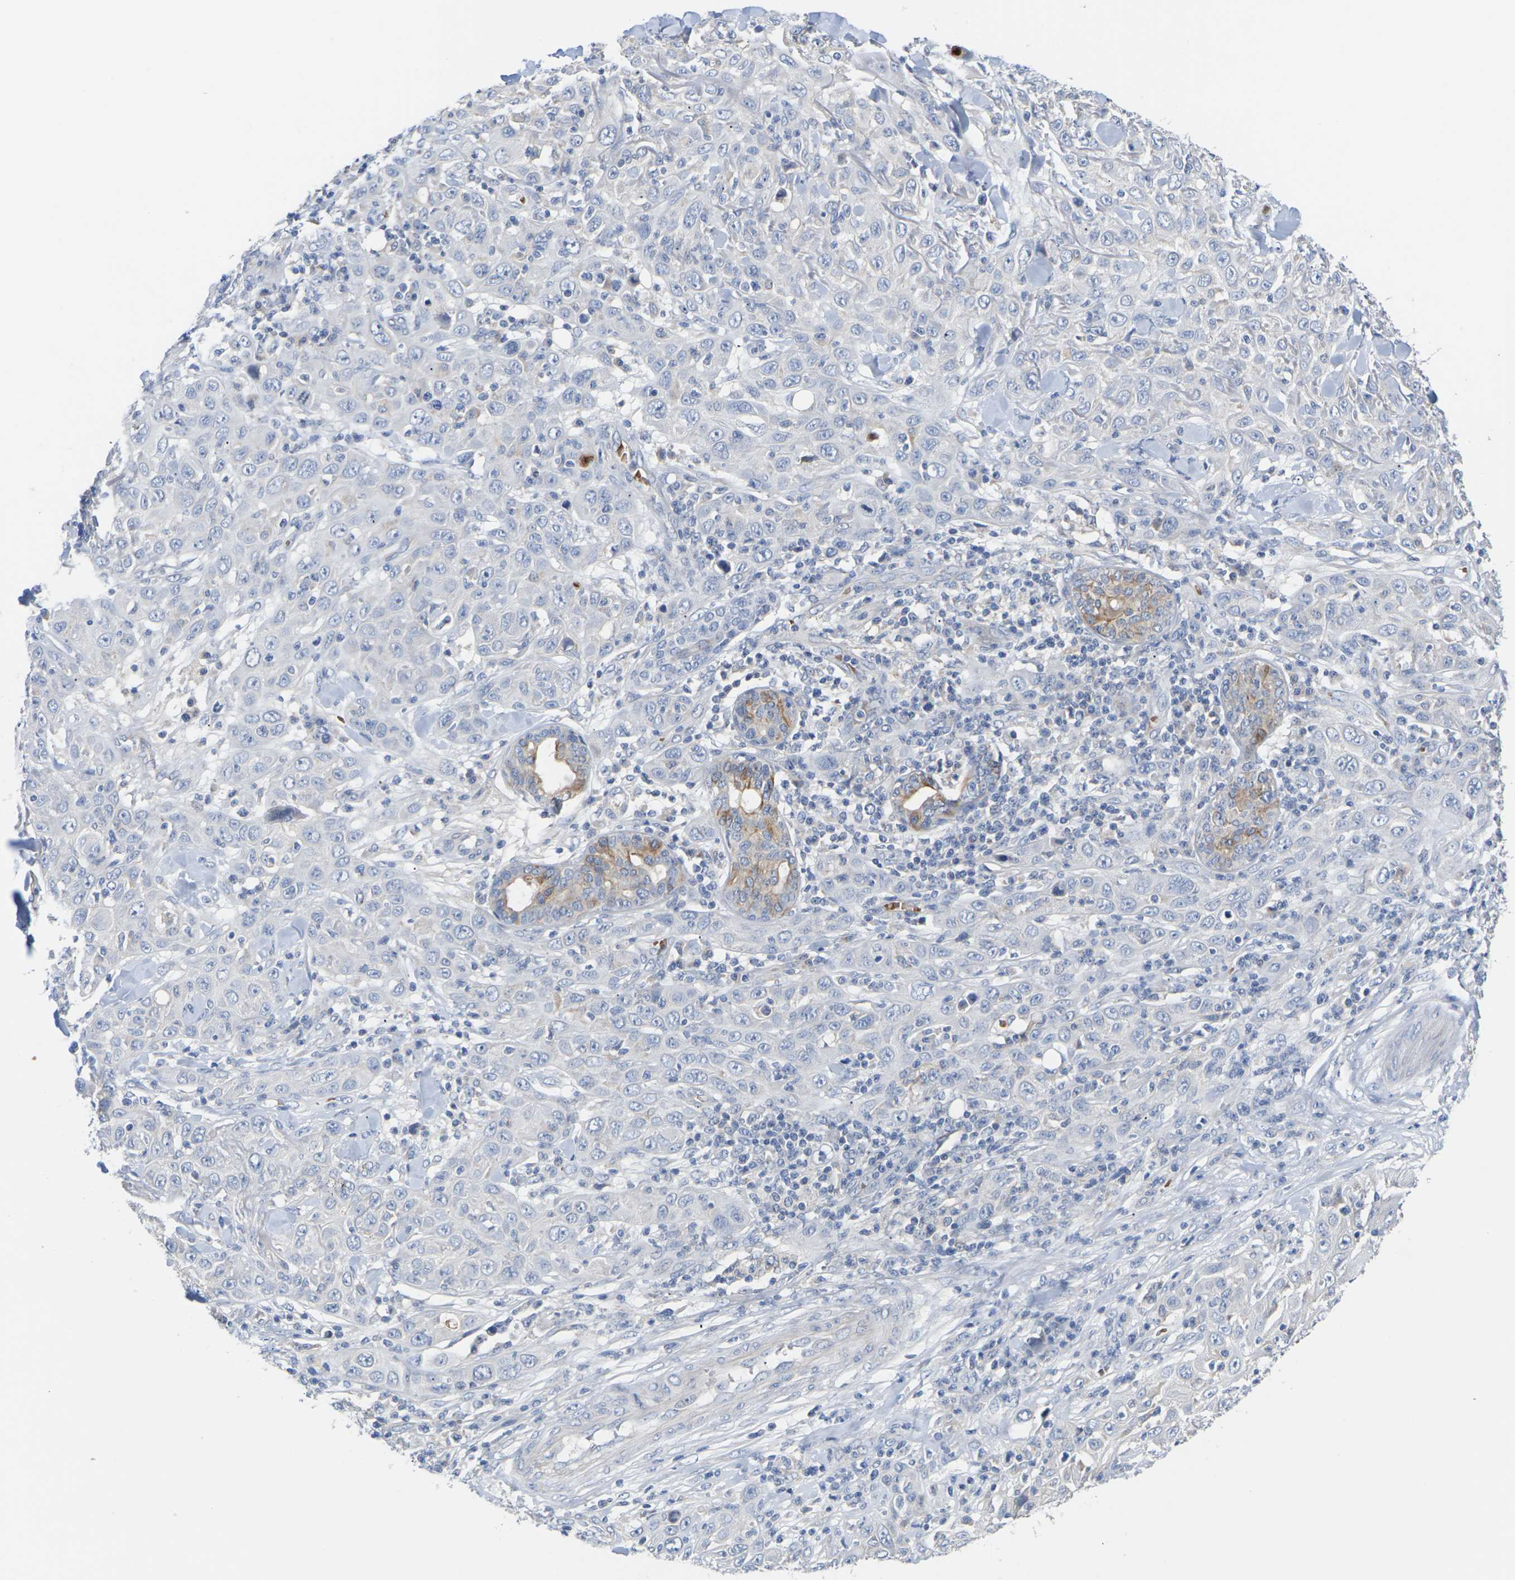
{"staining": {"intensity": "negative", "quantity": "none", "location": "none"}, "tissue": "skin cancer", "cell_type": "Tumor cells", "image_type": "cancer", "snomed": [{"axis": "morphology", "description": "Squamous cell carcinoma, NOS"}, {"axis": "topography", "description": "Skin"}], "caption": "Skin squamous cell carcinoma was stained to show a protein in brown. There is no significant positivity in tumor cells.", "gene": "TMCO4", "patient": {"sex": "female", "age": 88}}